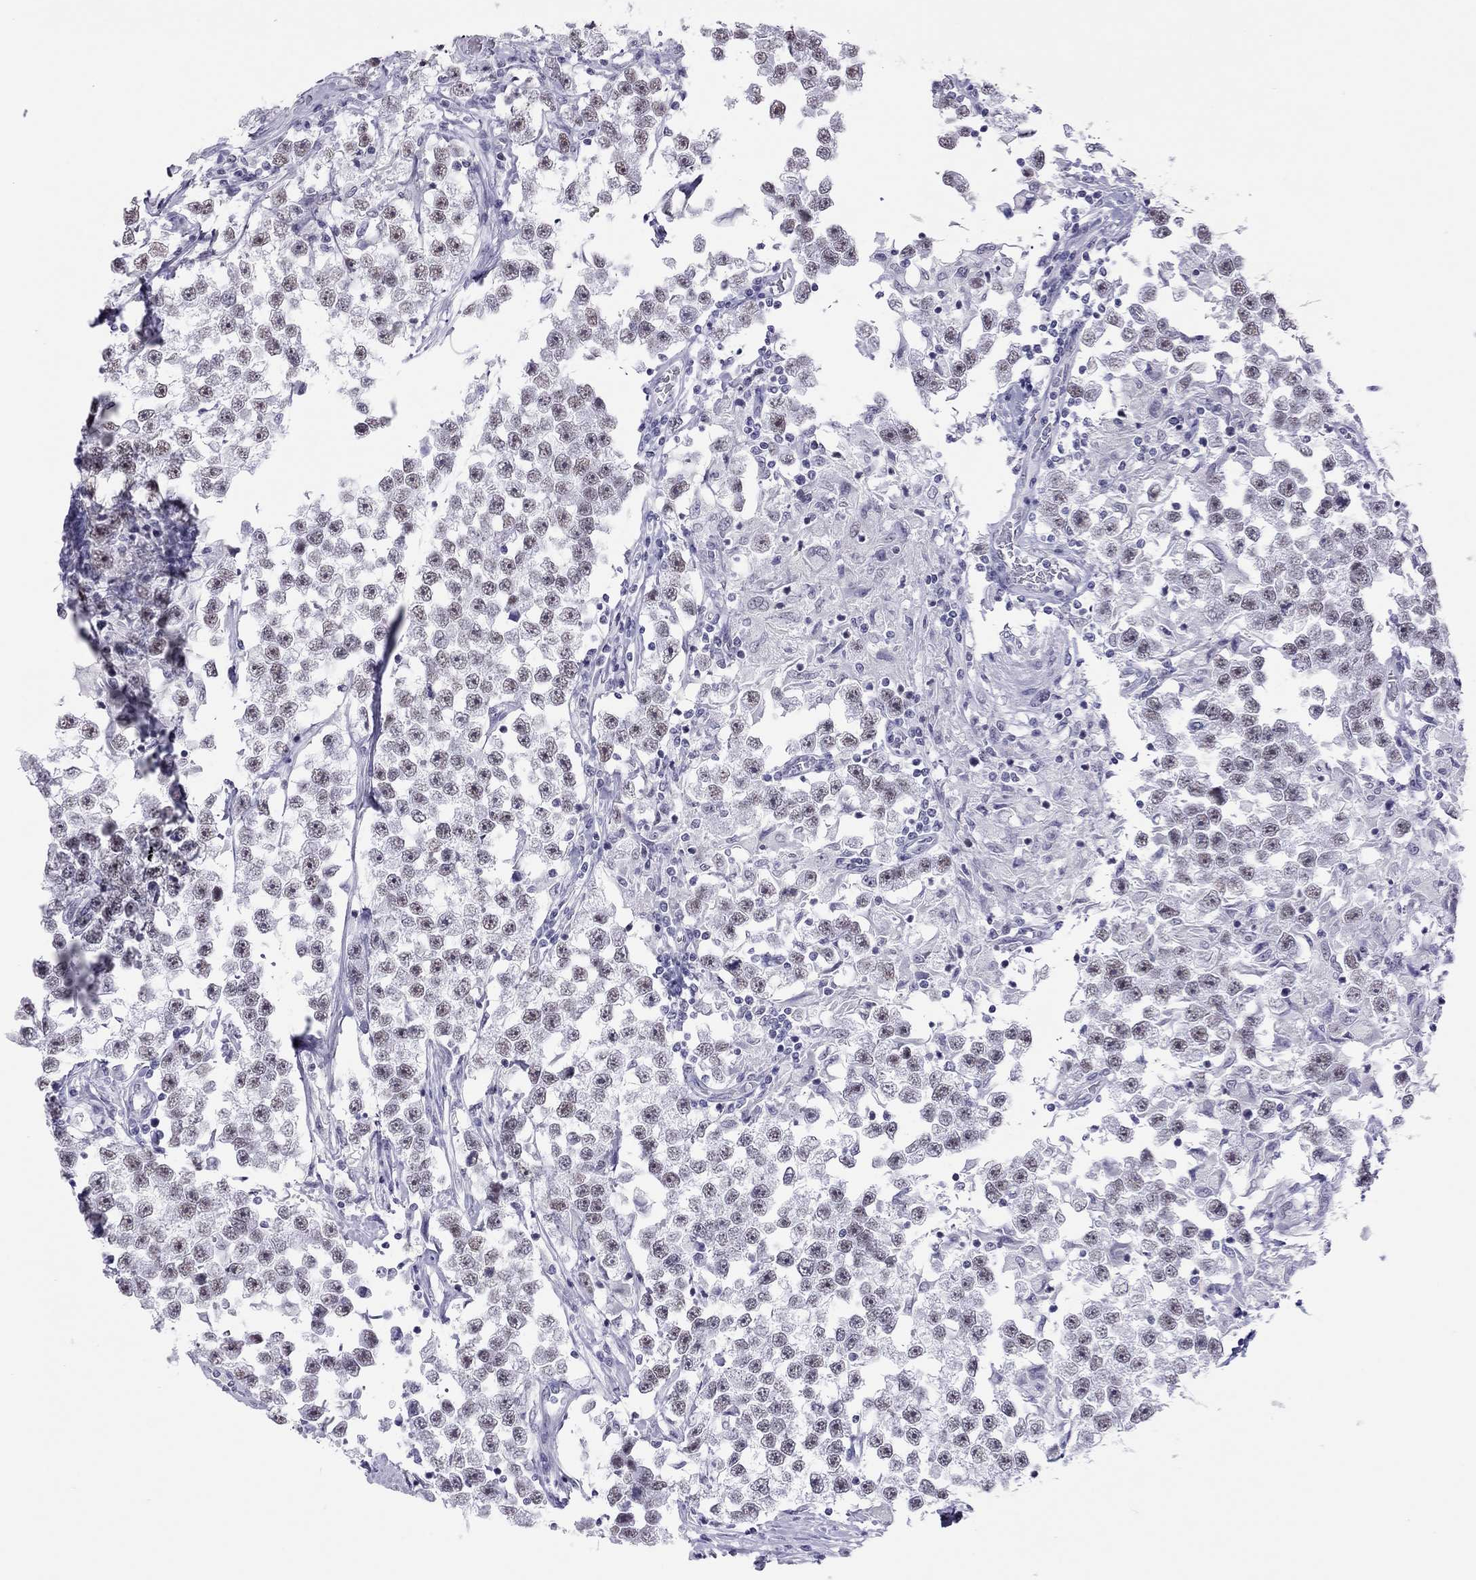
{"staining": {"intensity": "moderate", "quantity": ">75%", "location": "nuclear"}, "tissue": "testis cancer", "cell_type": "Tumor cells", "image_type": "cancer", "snomed": [{"axis": "morphology", "description": "Seminoma, NOS"}, {"axis": "topography", "description": "Testis"}], "caption": "Testis seminoma stained with a protein marker shows moderate staining in tumor cells.", "gene": "JHY", "patient": {"sex": "male", "age": 46}}